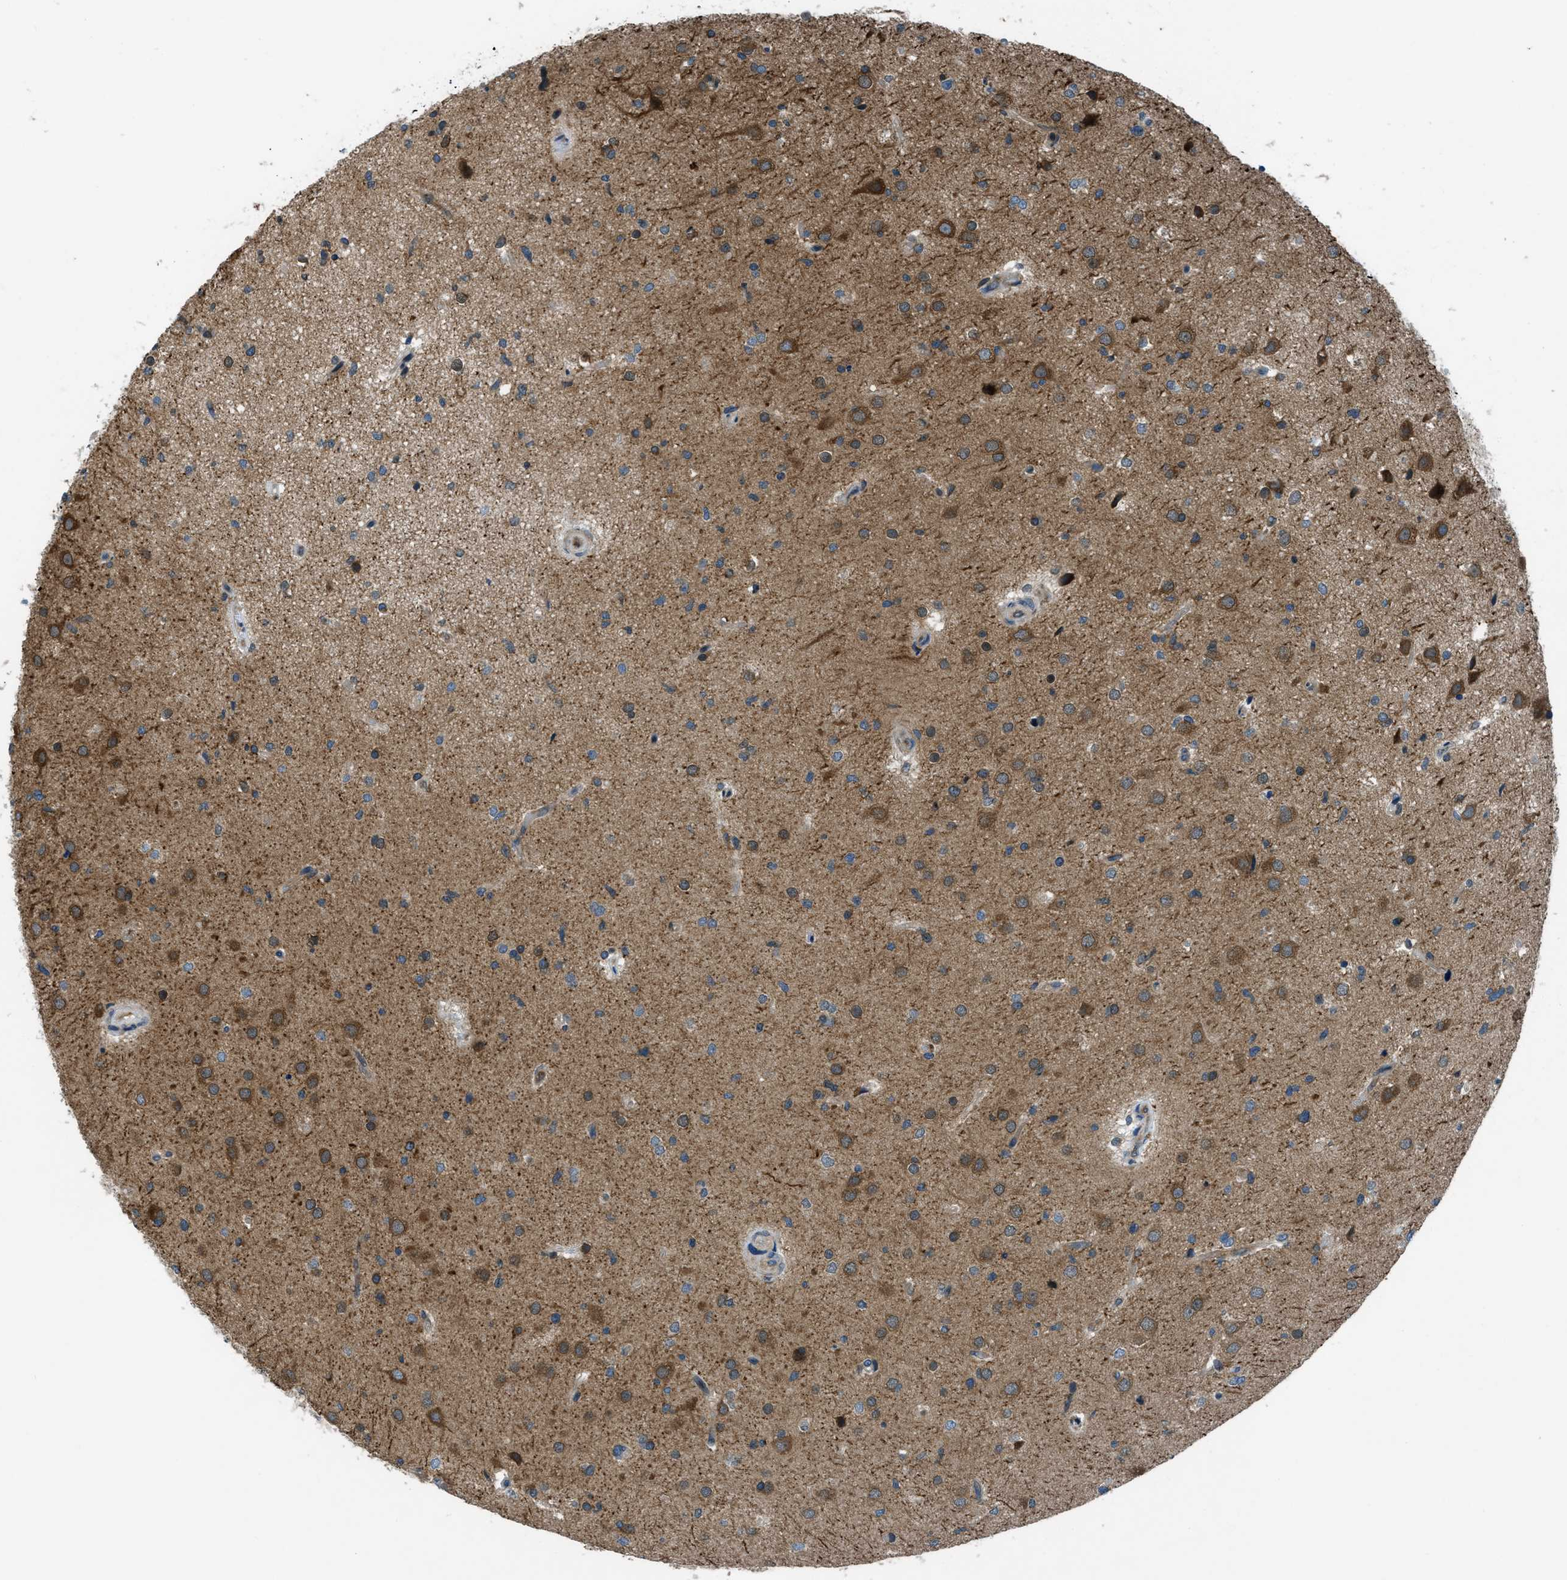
{"staining": {"intensity": "moderate", "quantity": "25%-75%", "location": "cytoplasmic/membranous"}, "tissue": "glioma", "cell_type": "Tumor cells", "image_type": "cancer", "snomed": [{"axis": "morphology", "description": "Glioma, malignant, High grade"}, {"axis": "topography", "description": "Brain"}], "caption": "High-grade glioma (malignant) stained for a protein reveals moderate cytoplasmic/membranous positivity in tumor cells. The protein is shown in brown color, while the nuclei are stained blue.", "gene": "ARFGAP2", "patient": {"sex": "male", "age": 33}}